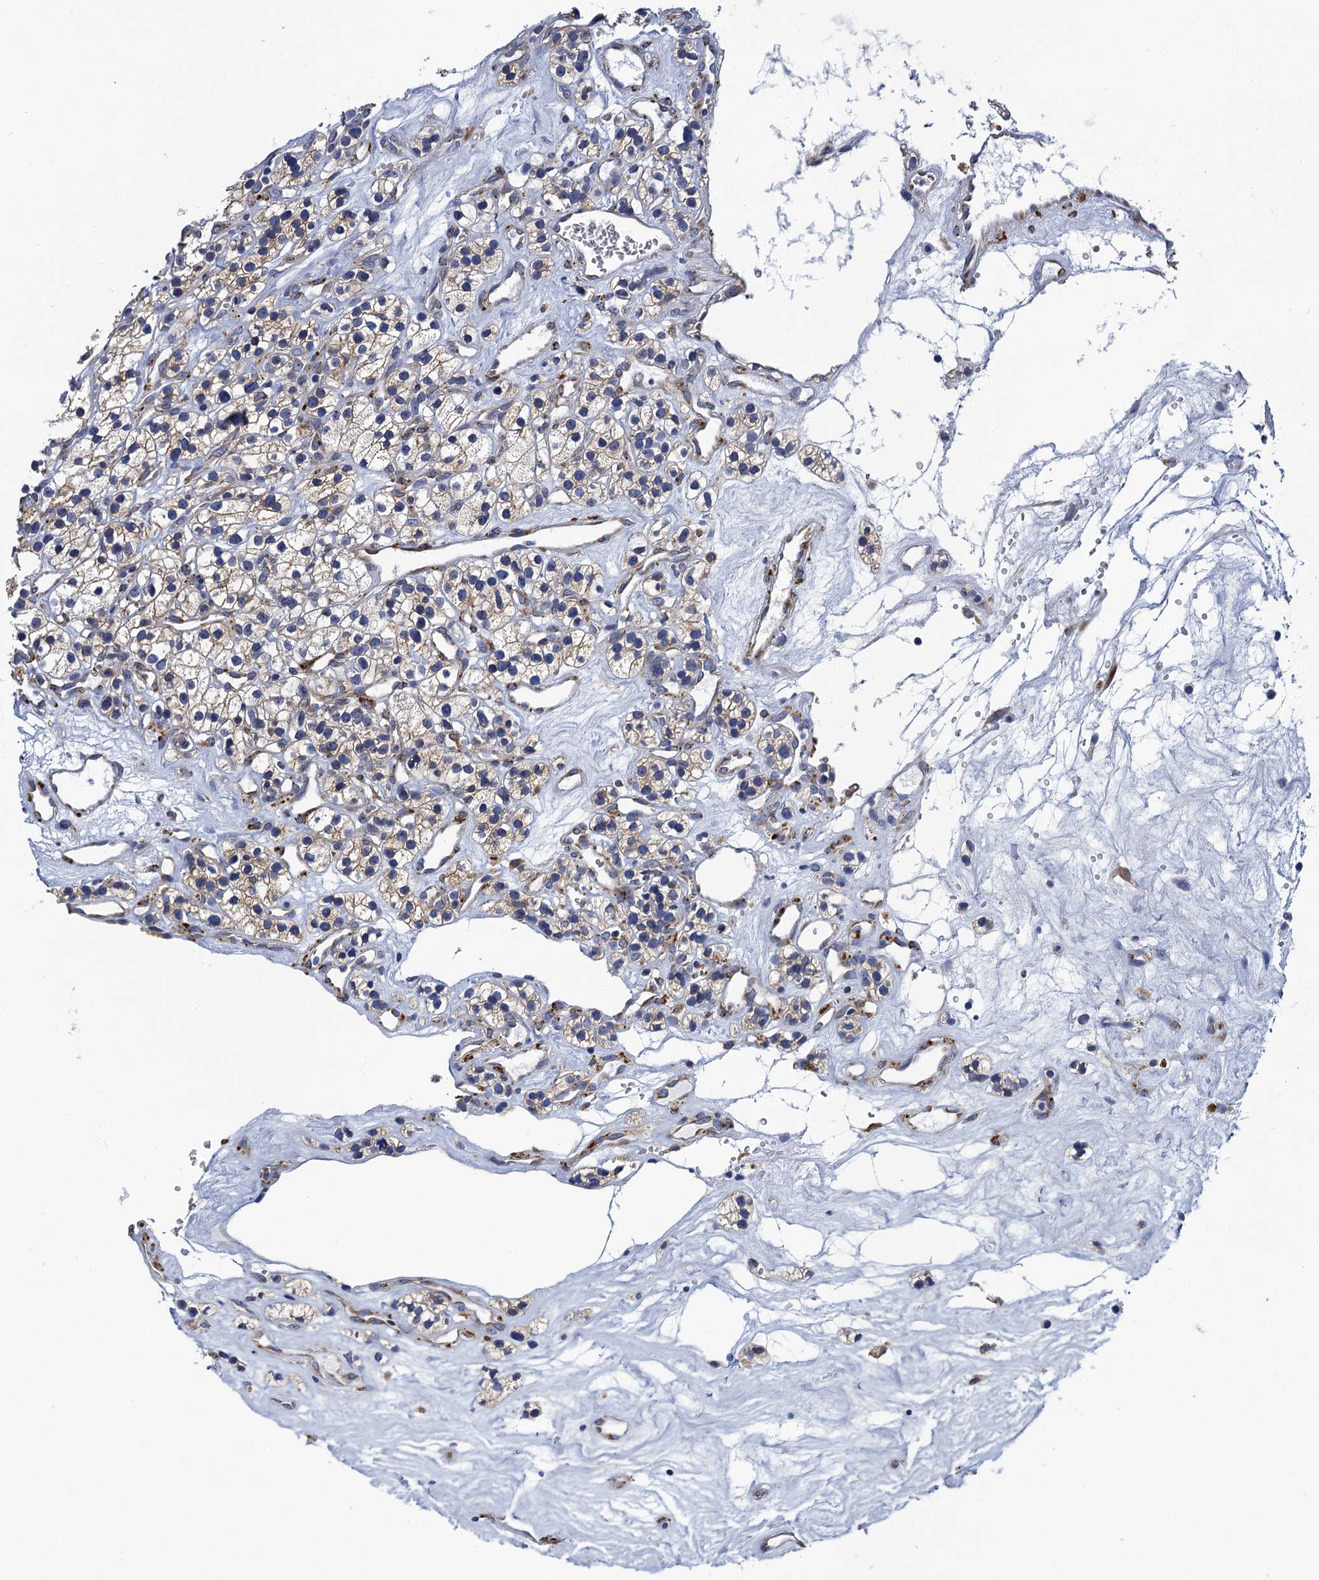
{"staining": {"intensity": "moderate", "quantity": "25%-75%", "location": "cytoplasmic/membranous"}, "tissue": "renal cancer", "cell_type": "Tumor cells", "image_type": "cancer", "snomed": [{"axis": "morphology", "description": "Adenocarcinoma, NOS"}, {"axis": "topography", "description": "Kidney"}], "caption": "Human renal adenocarcinoma stained with a brown dye shows moderate cytoplasmic/membranous positive positivity in about 25%-75% of tumor cells.", "gene": "POGLUT3", "patient": {"sex": "female", "age": 57}}